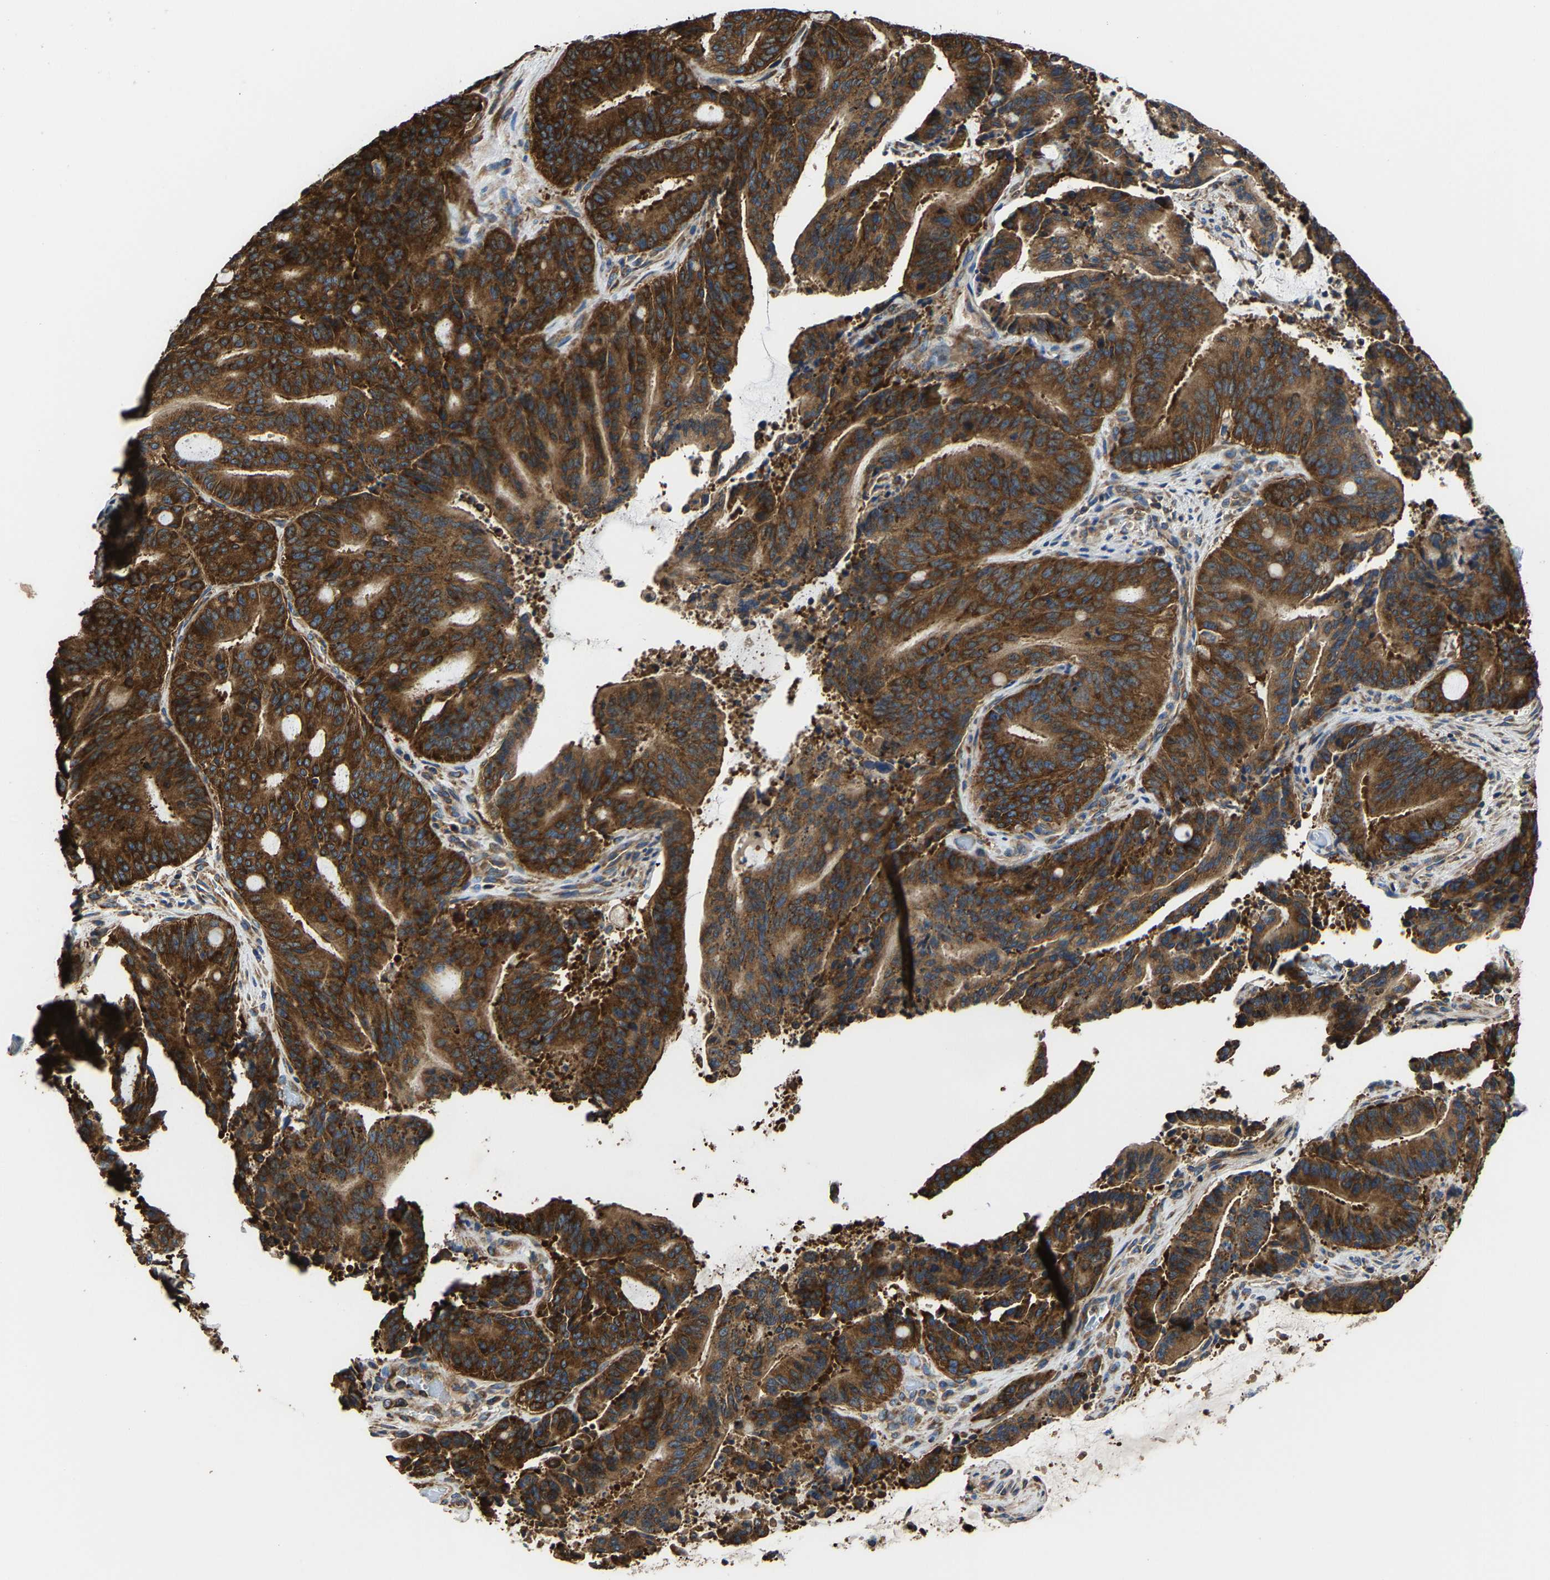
{"staining": {"intensity": "strong", "quantity": ">75%", "location": "cytoplasmic/membranous"}, "tissue": "liver cancer", "cell_type": "Tumor cells", "image_type": "cancer", "snomed": [{"axis": "morphology", "description": "Normal tissue, NOS"}, {"axis": "morphology", "description": "Cholangiocarcinoma"}, {"axis": "topography", "description": "Liver"}, {"axis": "topography", "description": "Peripheral nerve tissue"}], "caption": "The image exhibits immunohistochemical staining of liver cholangiocarcinoma. There is strong cytoplasmic/membranous expression is identified in about >75% of tumor cells. The staining is performed using DAB brown chromogen to label protein expression. The nuclei are counter-stained blue using hematoxylin.", "gene": "G3BP2", "patient": {"sex": "female", "age": 73}}